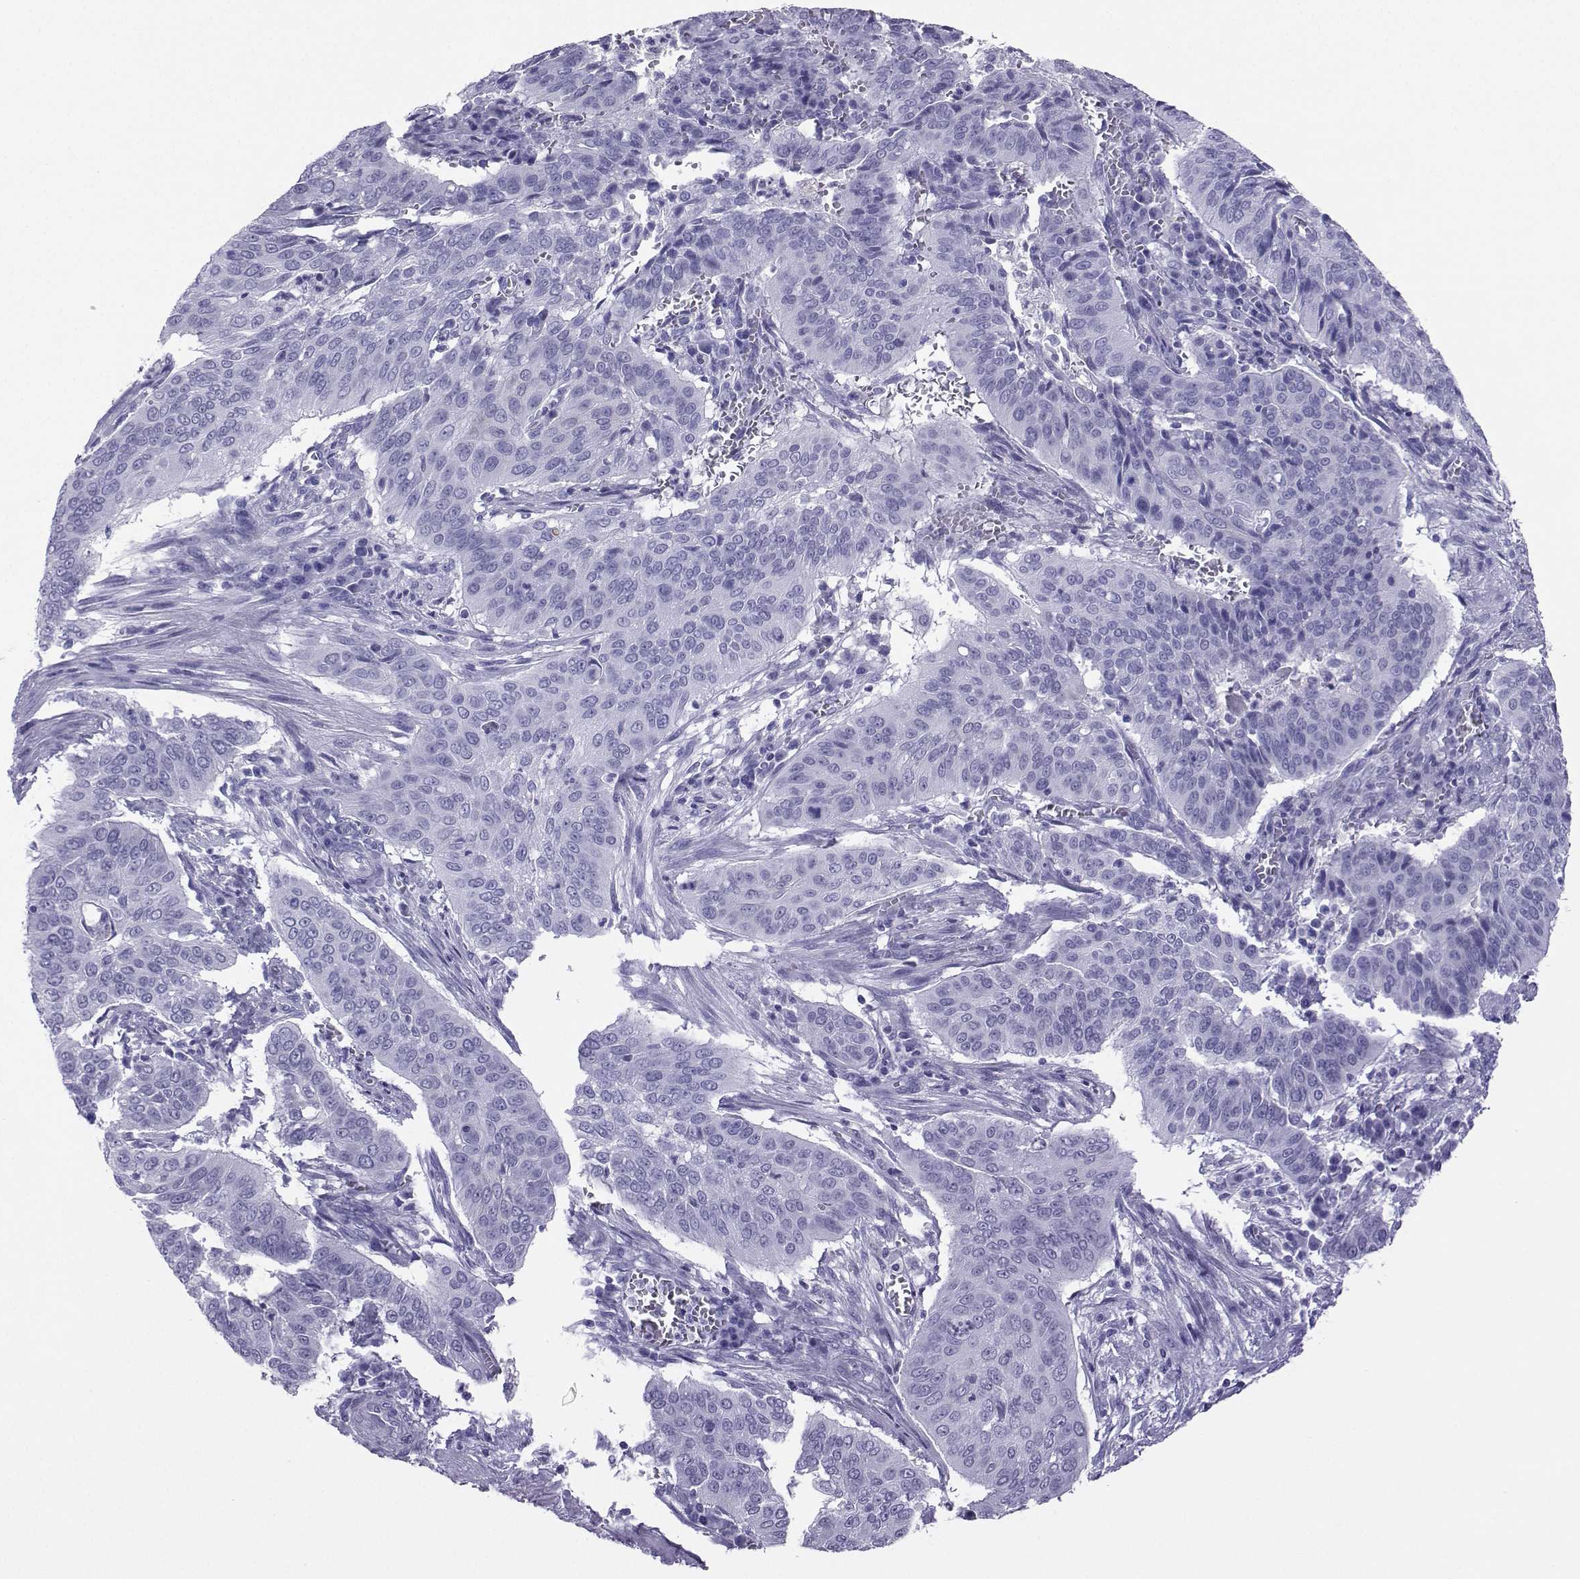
{"staining": {"intensity": "negative", "quantity": "none", "location": "none"}, "tissue": "cervical cancer", "cell_type": "Tumor cells", "image_type": "cancer", "snomed": [{"axis": "morphology", "description": "Squamous cell carcinoma, NOS"}, {"axis": "topography", "description": "Cervix"}], "caption": "A micrograph of cervical cancer stained for a protein displays no brown staining in tumor cells.", "gene": "LORICRIN", "patient": {"sex": "female", "age": 39}}